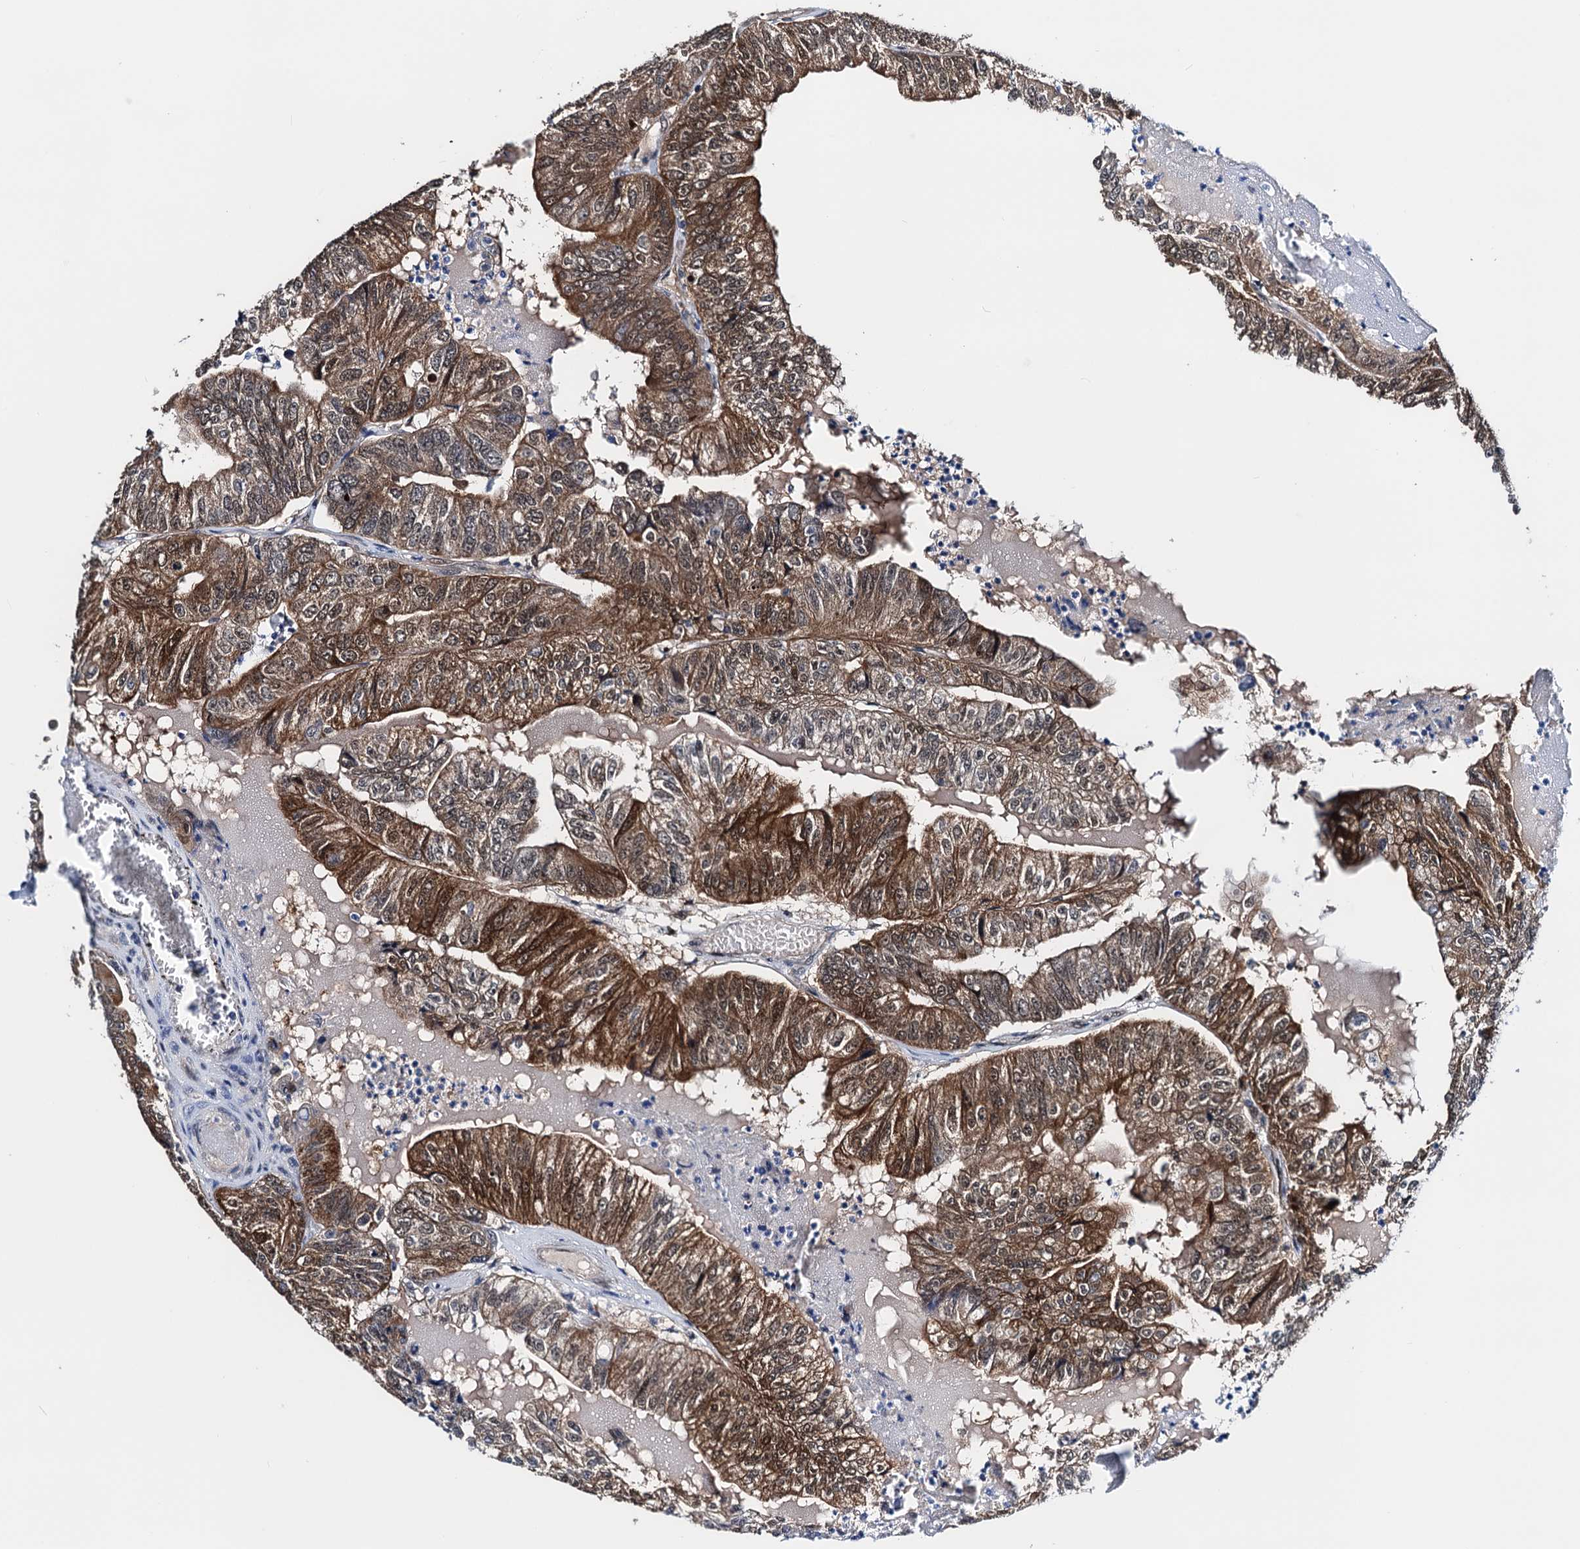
{"staining": {"intensity": "moderate", "quantity": ">75%", "location": "cytoplasmic/membranous,nuclear"}, "tissue": "colorectal cancer", "cell_type": "Tumor cells", "image_type": "cancer", "snomed": [{"axis": "morphology", "description": "Adenocarcinoma, NOS"}, {"axis": "topography", "description": "Colon"}], "caption": "High-power microscopy captured an immunohistochemistry (IHC) histopathology image of colorectal adenocarcinoma, revealing moderate cytoplasmic/membranous and nuclear expression in about >75% of tumor cells. Using DAB (brown) and hematoxylin (blue) stains, captured at high magnification using brightfield microscopy.", "gene": "COA4", "patient": {"sex": "female", "age": 67}}